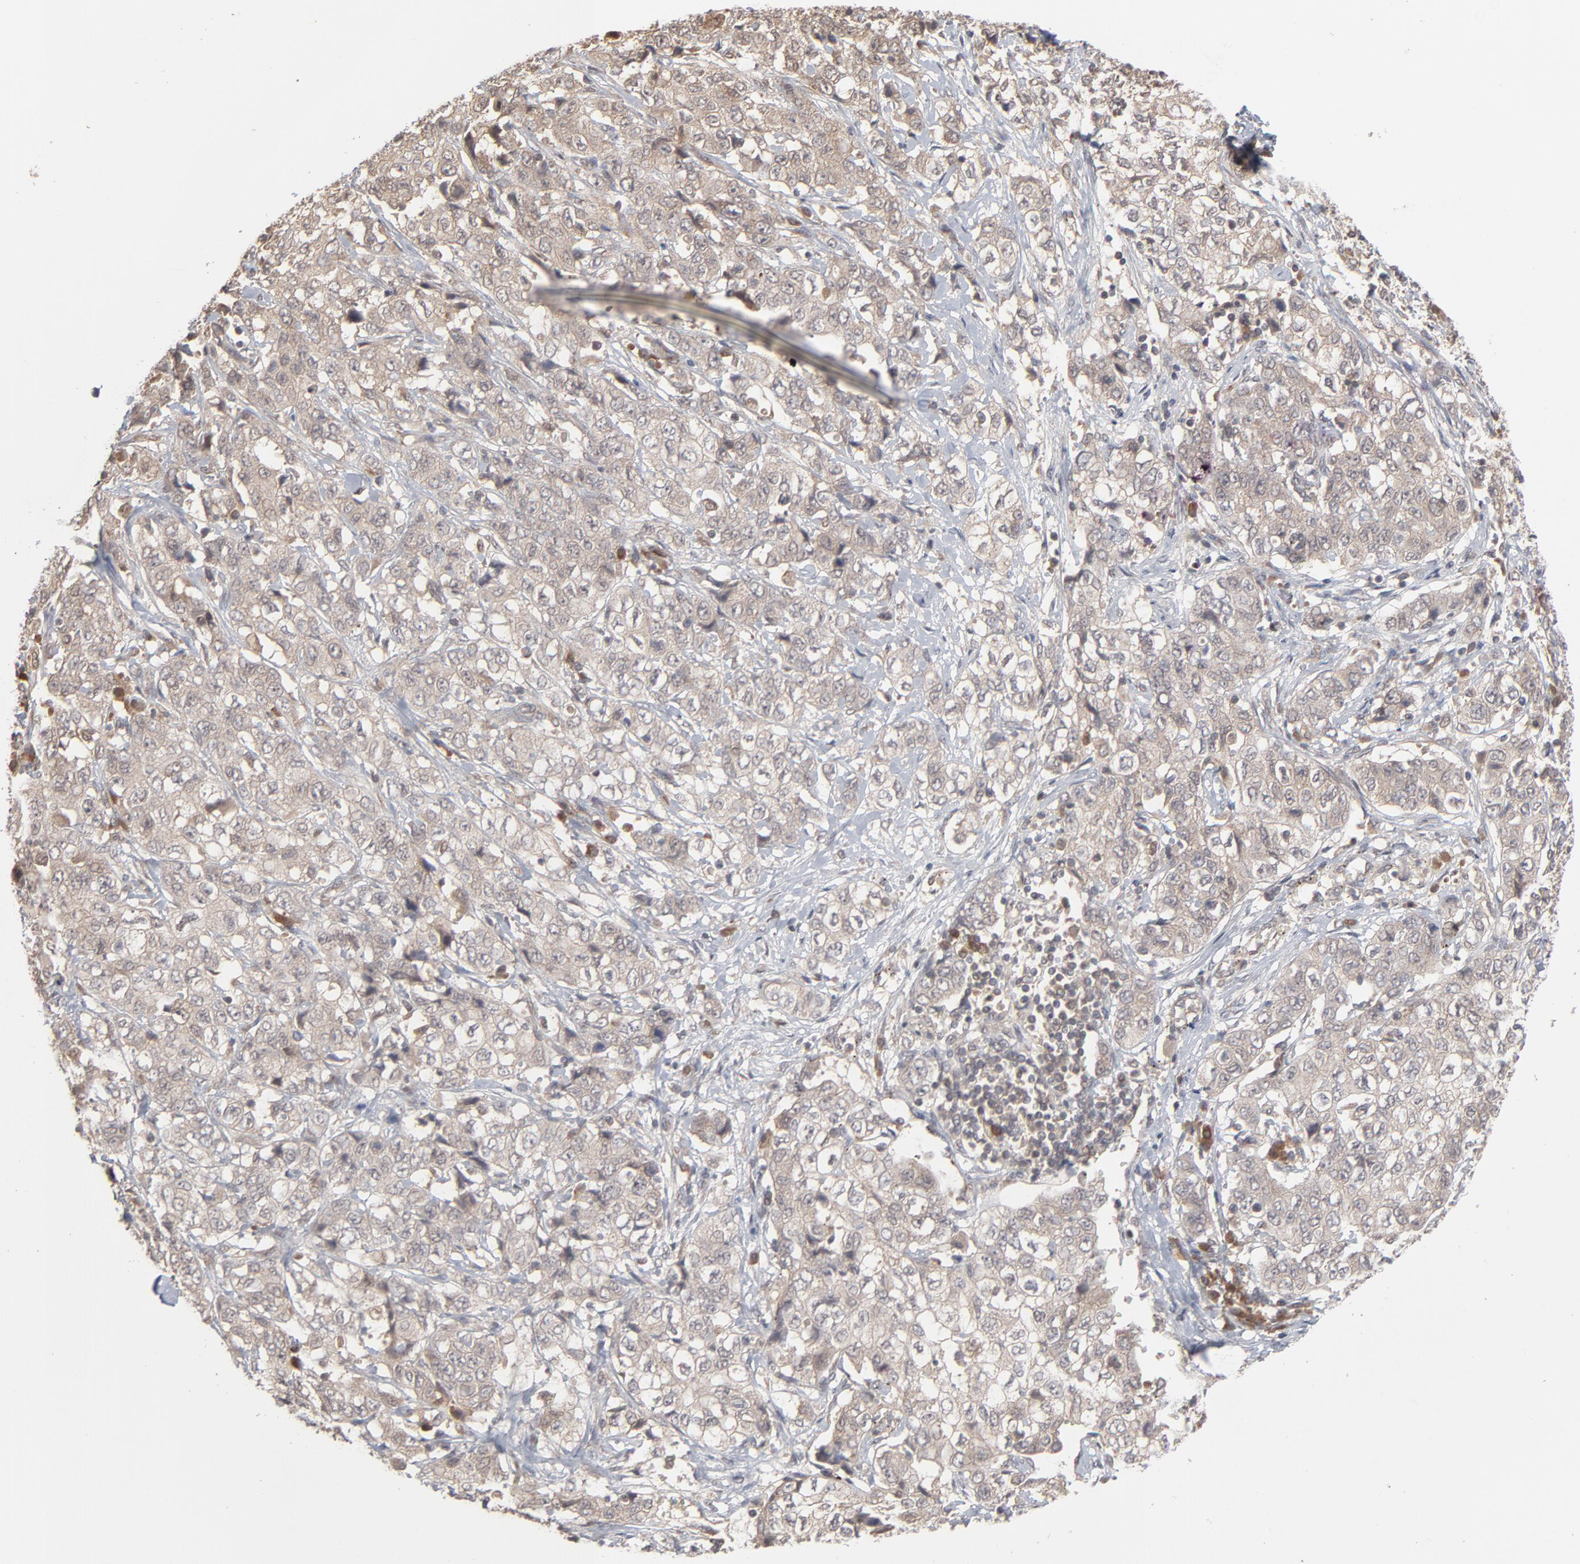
{"staining": {"intensity": "weak", "quantity": ">75%", "location": "cytoplasmic/membranous"}, "tissue": "stomach cancer", "cell_type": "Tumor cells", "image_type": "cancer", "snomed": [{"axis": "morphology", "description": "Adenocarcinoma, NOS"}, {"axis": "topography", "description": "Stomach"}], "caption": "Tumor cells reveal low levels of weak cytoplasmic/membranous staining in approximately >75% of cells in human adenocarcinoma (stomach).", "gene": "SCFD1", "patient": {"sex": "male", "age": 48}}